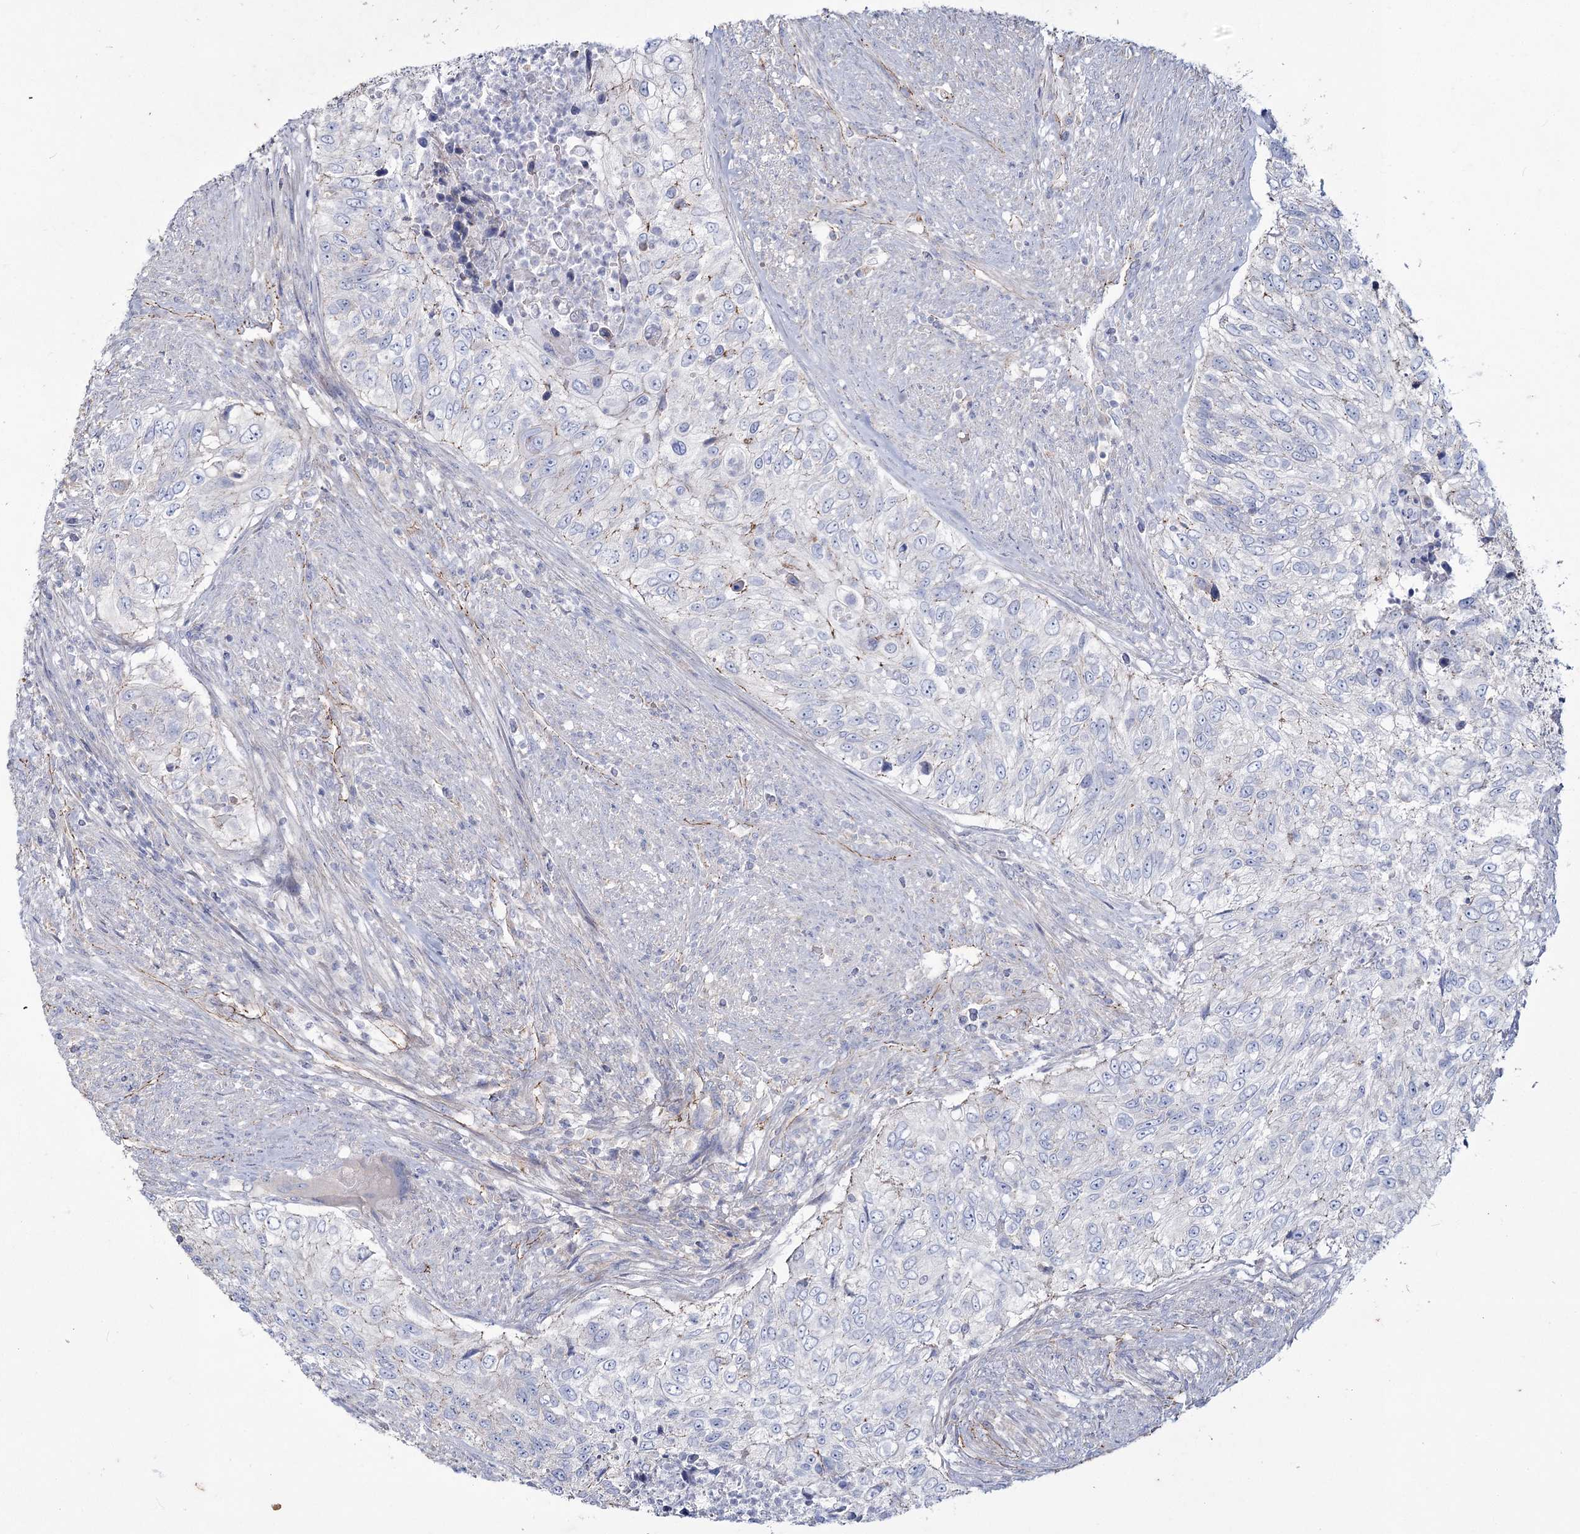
{"staining": {"intensity": "negative", "quantity": "none", "location": "none"}, "tissue": "urothelial cancer", "cell_type": "Tumor cells", "image_type": "cancer", "snomed": [{"axis": "morphology", "description": "Urothelial carcinoma, High grade"}, {"axis": "topography", "description": "Urinary bladder"}], "caption": "Urothelial cancer was stained to show a protein in brown. There is no significant positivity in tumor cells.", "gene": "LDLRAD3", "patient": {"sex": "female", "age": 60}}